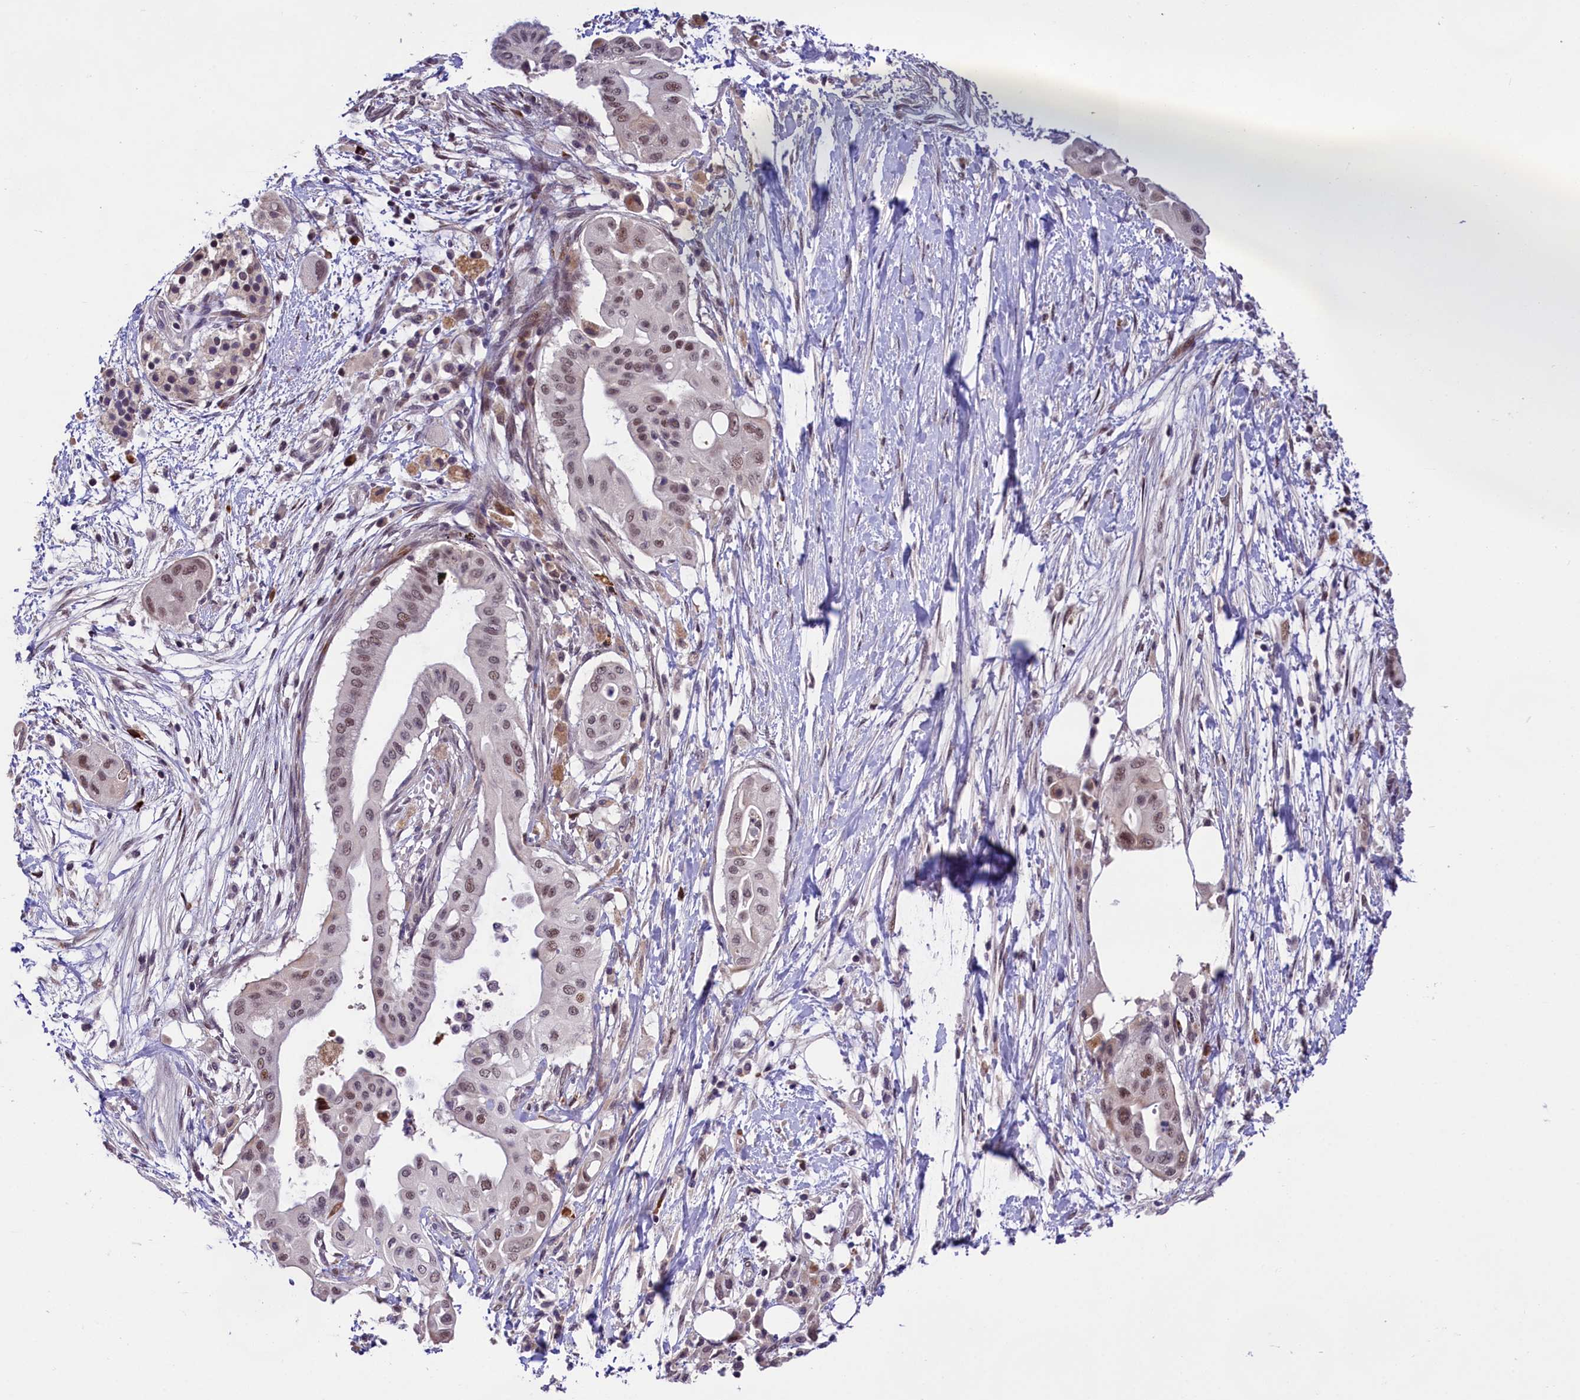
{"staining": {"intensity": "moderate", "quantity": "<25%", "location": "nuclear"}, "tissue": "pancreatic cancer", "cell_type": "Tumor cells", "image_type": "cancer", "snomed": [{"axis": "morphology", "description": "Adenocarcinoma, NOS"}, {"axis": "topography", "description": "Pancreas"}], "caption": "Tumor cells demonstrate moderate nuclear expression in about <25% of cells in pancreatic cancer.", "gene": "FBXO45", "patient": {"sex": "male", "age": 68}}